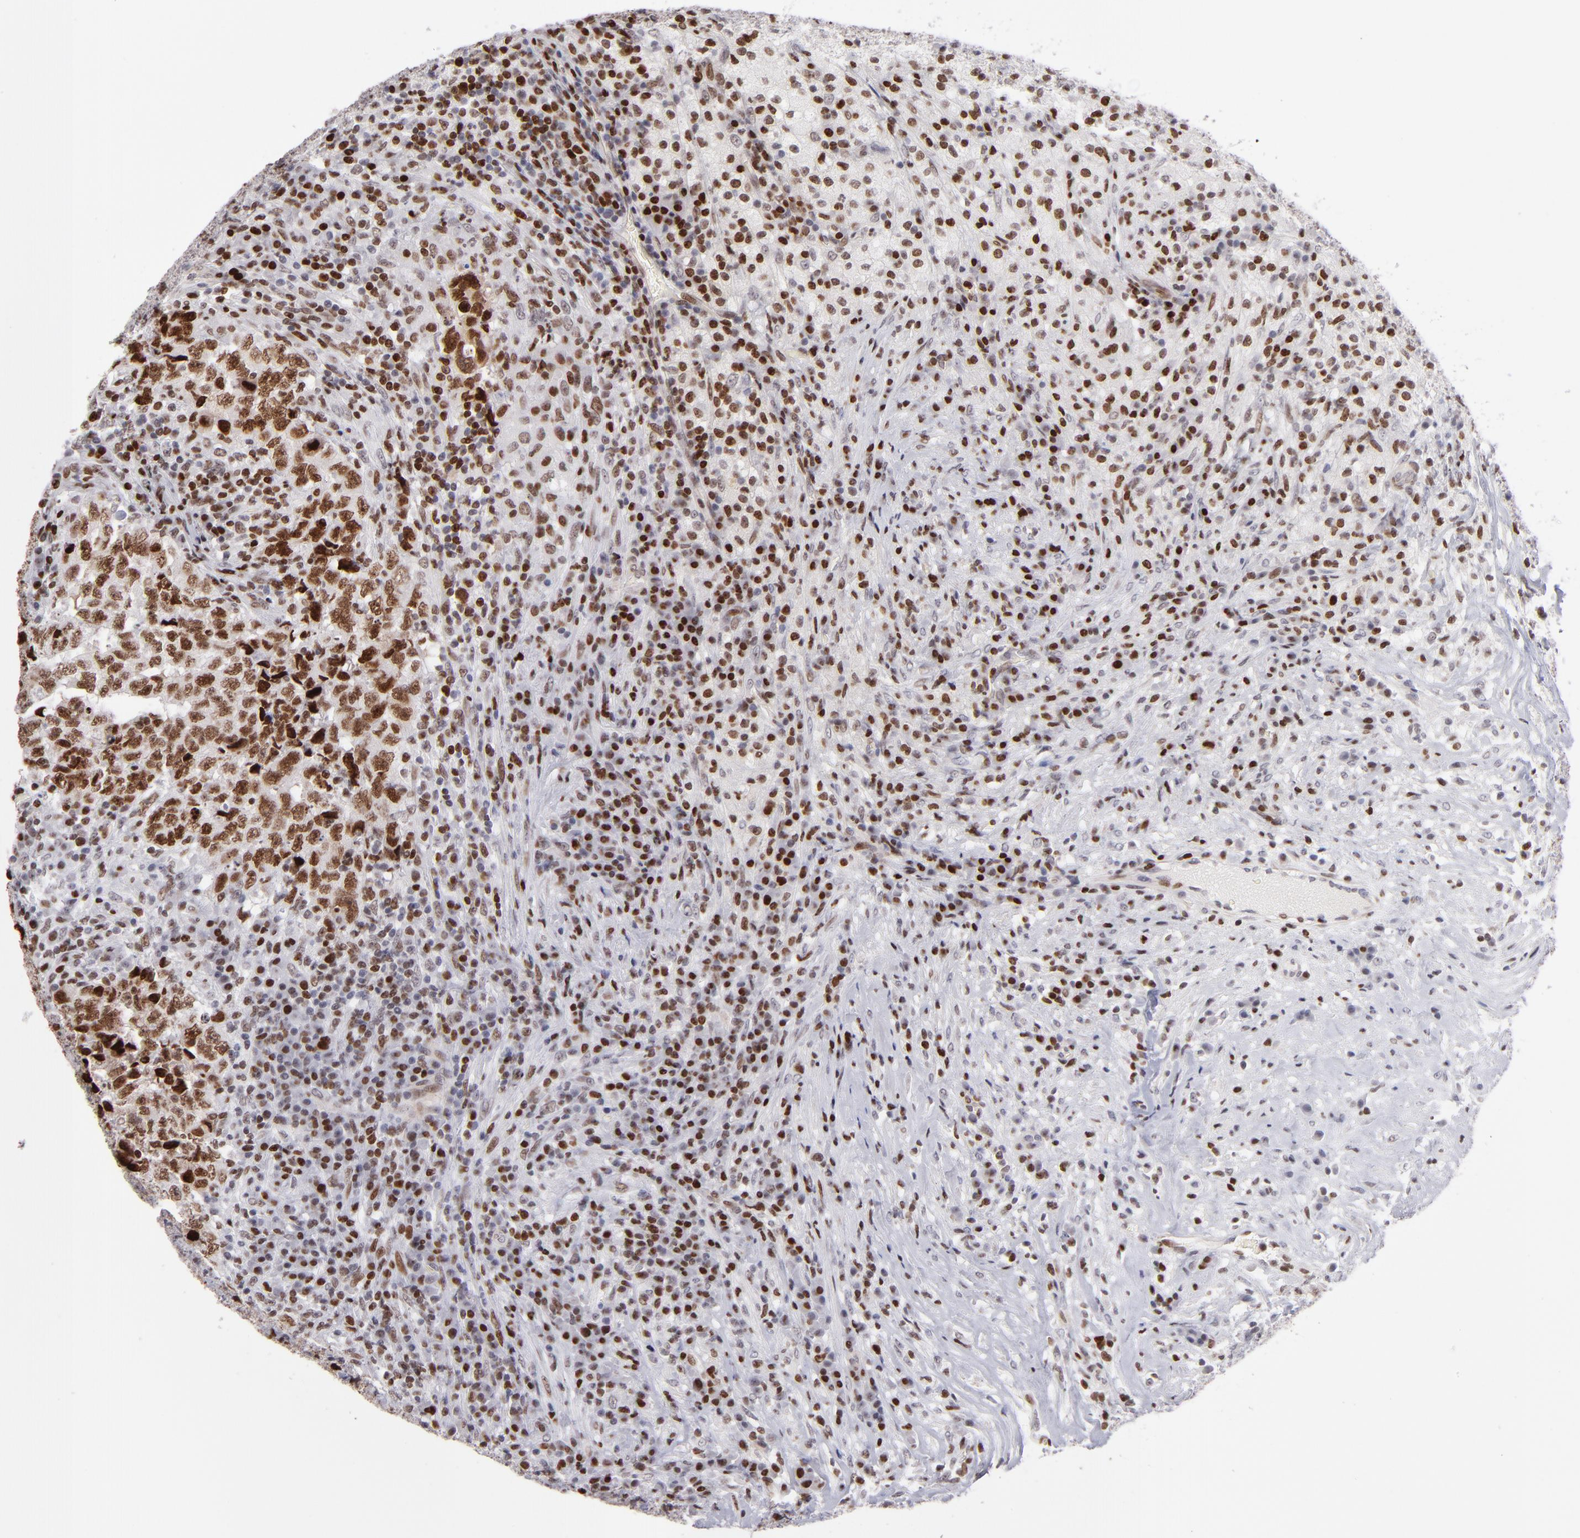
{"staining": {"intensity": "strong", "quantity": ">75%", "location": "nuclear"}, "tissue": "testis cancer", "cell_type": "Tumor cells", "image_type": "cancer", "snomed": [{"axis": "morphology", "description": "Necrosis, NOS"}, {"axis": "morphology", "description": "Carcinoma, Embryonal, NOS"}, {"axis": "topography", "description": "Testis"}], "caption": "The micrograph reveals staining of testis embryonal carcinoma, revealing strong nuclear protein staining (brown color) within tumor cells. The staining was performed using DAB to visualize the protein expression in brown, while the nuclei were stained in blue with hematoxylin (Magnification: 20x).", "gene": "POLA1", "patient": {"sex": "male", "age": 19}}